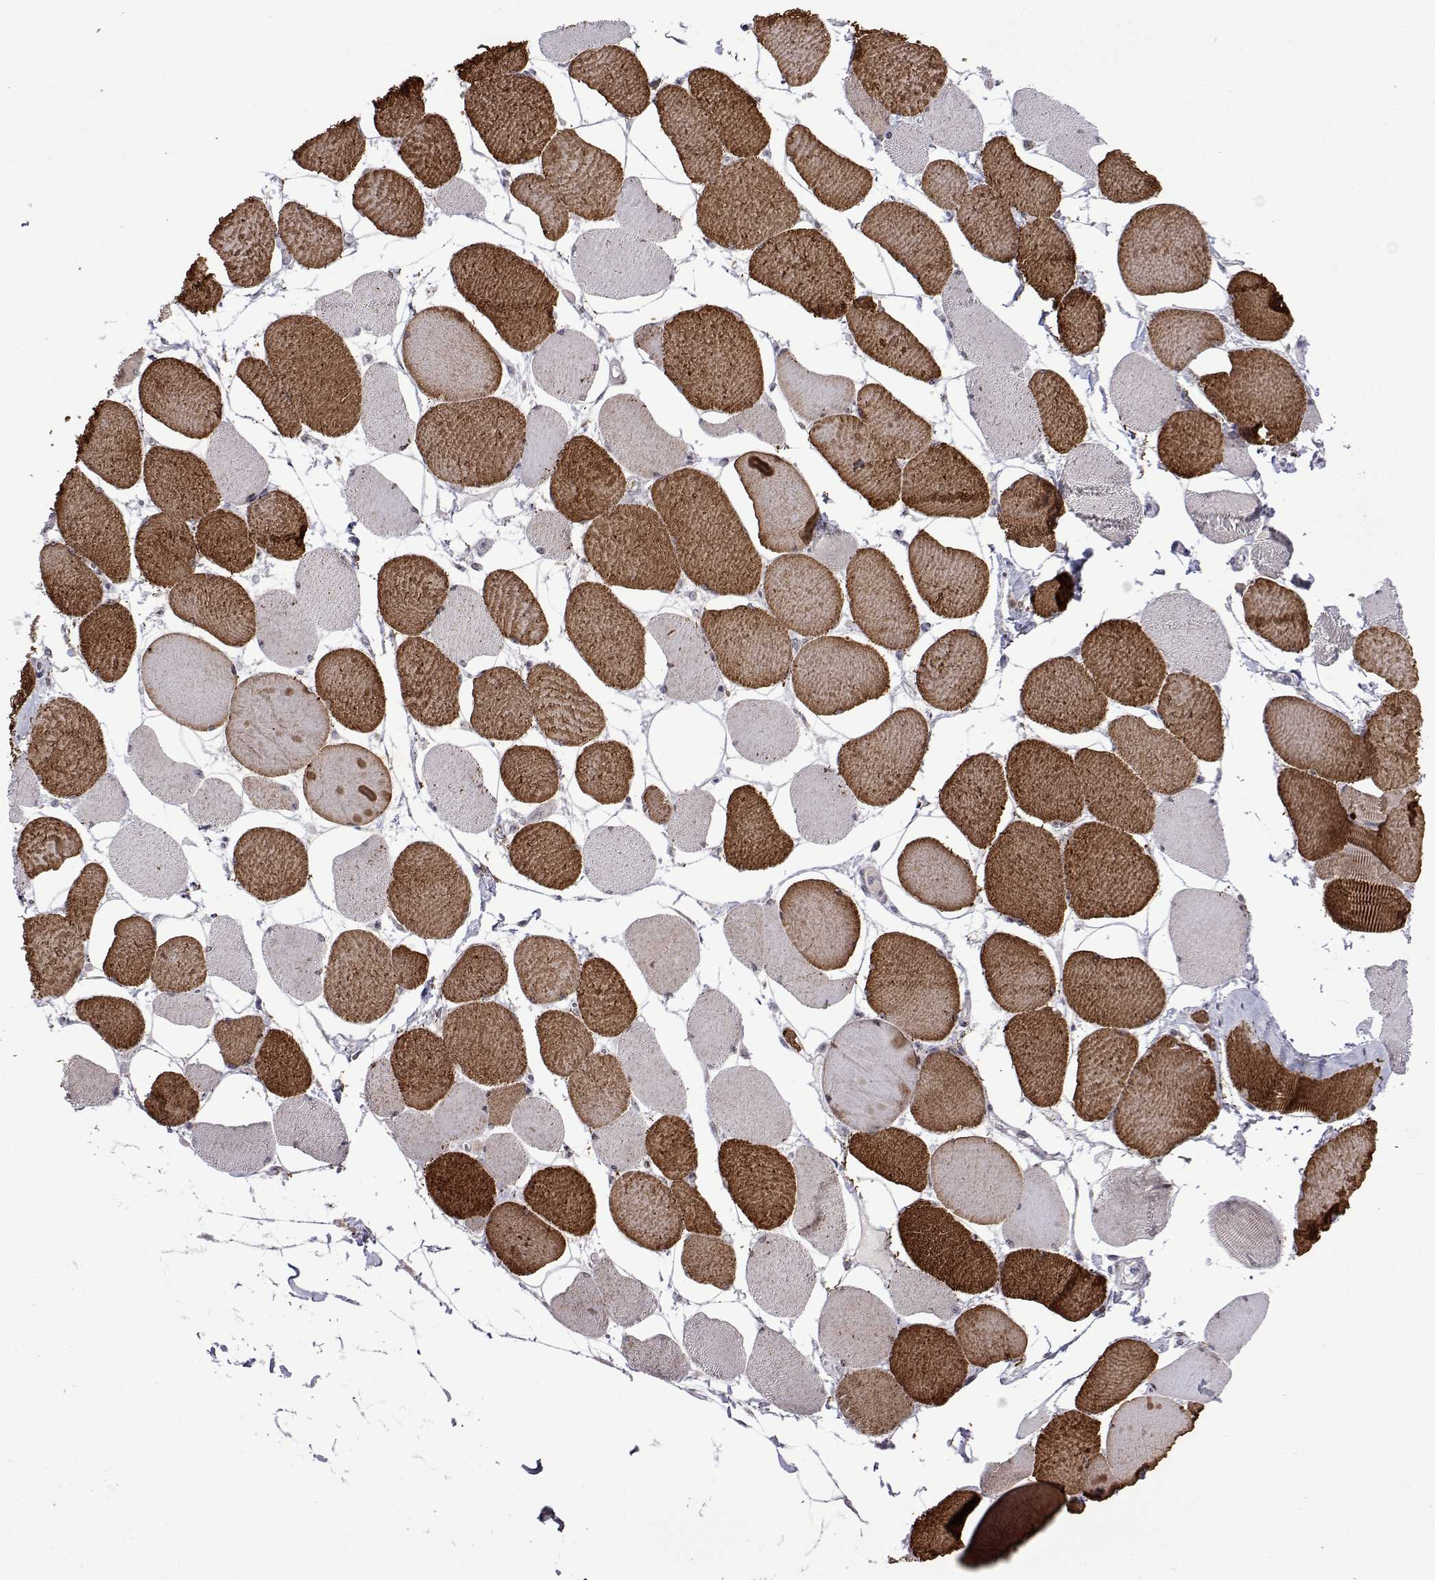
{"staining": {"intensity": "moderate", "quantity": ">75%", "location": "cytoplasmic/membranous"}, "tissue": "skeletal muscle", "cell_type": "Myocytes", "image_type": "normal", "snomed": [{"axis": "morphology", "description": "Normal tissue, NOS"}, {"axis": "topography", "description": "Skeletal muscle"}], "caption": "Skeletal muscle stained with DAB IHC displays medium levels of moderate cytoplasmic/membranous expression in approximately >75% of myocytes.", "gene": "EFCAB3", "patient": {"sex": "female", "age": 75}}